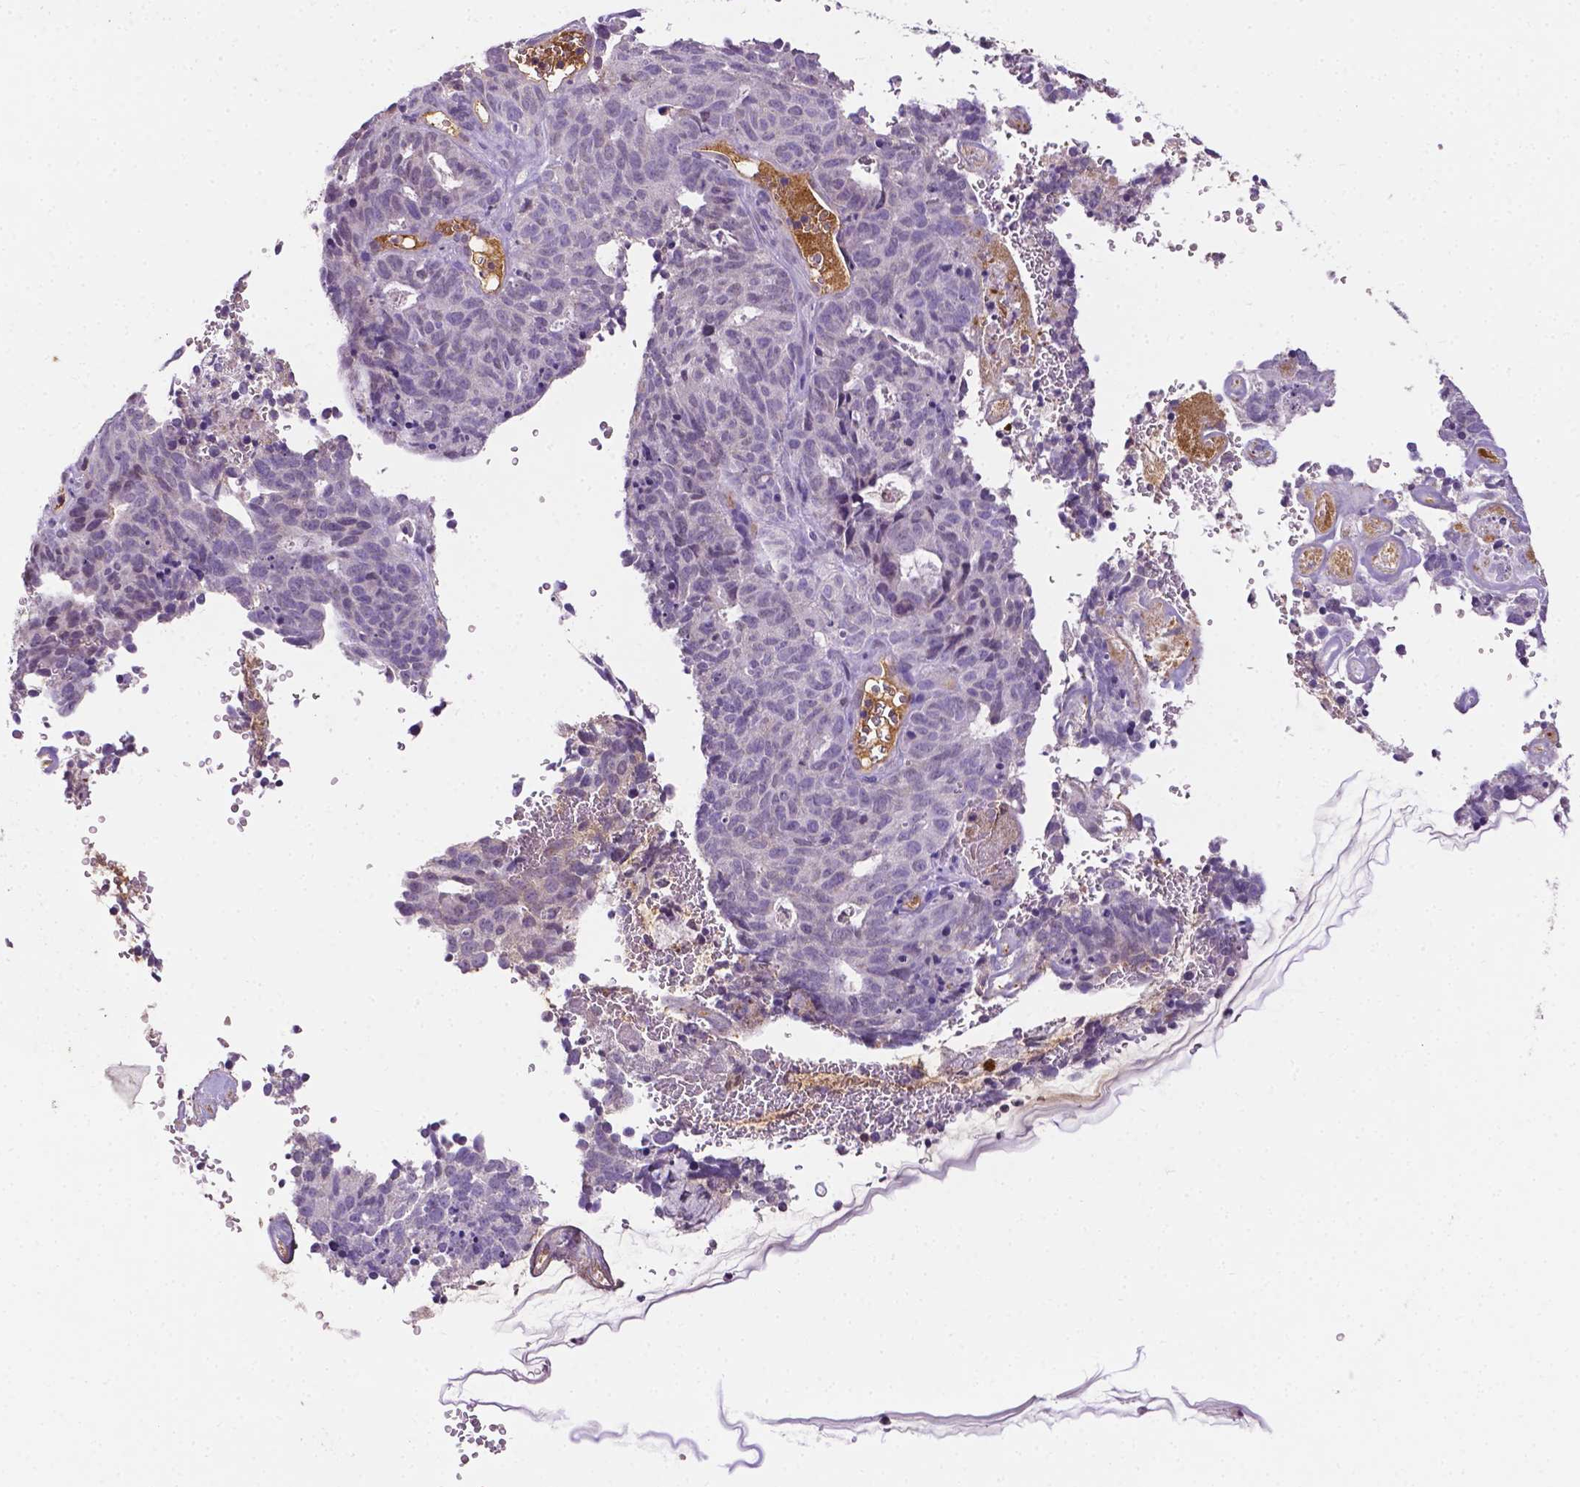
{"staining": {"intensity": "negative", "quantity": "none", "location": "none"}, "tissue": "cervical cancer", "cell_type": "Tumor cells", "image_type": "cancer", "snomed": [{"axis": "morphology", "description": "Adenocarcinoma, NOS"}, {"axis": "topography", "description": "Cervix"}], "caption": "Tumor cells show no significant staining in cervical cancer (adenocarcinoma).", "gene": "APOE", "patient": {"sex": "female", "age": 38}}